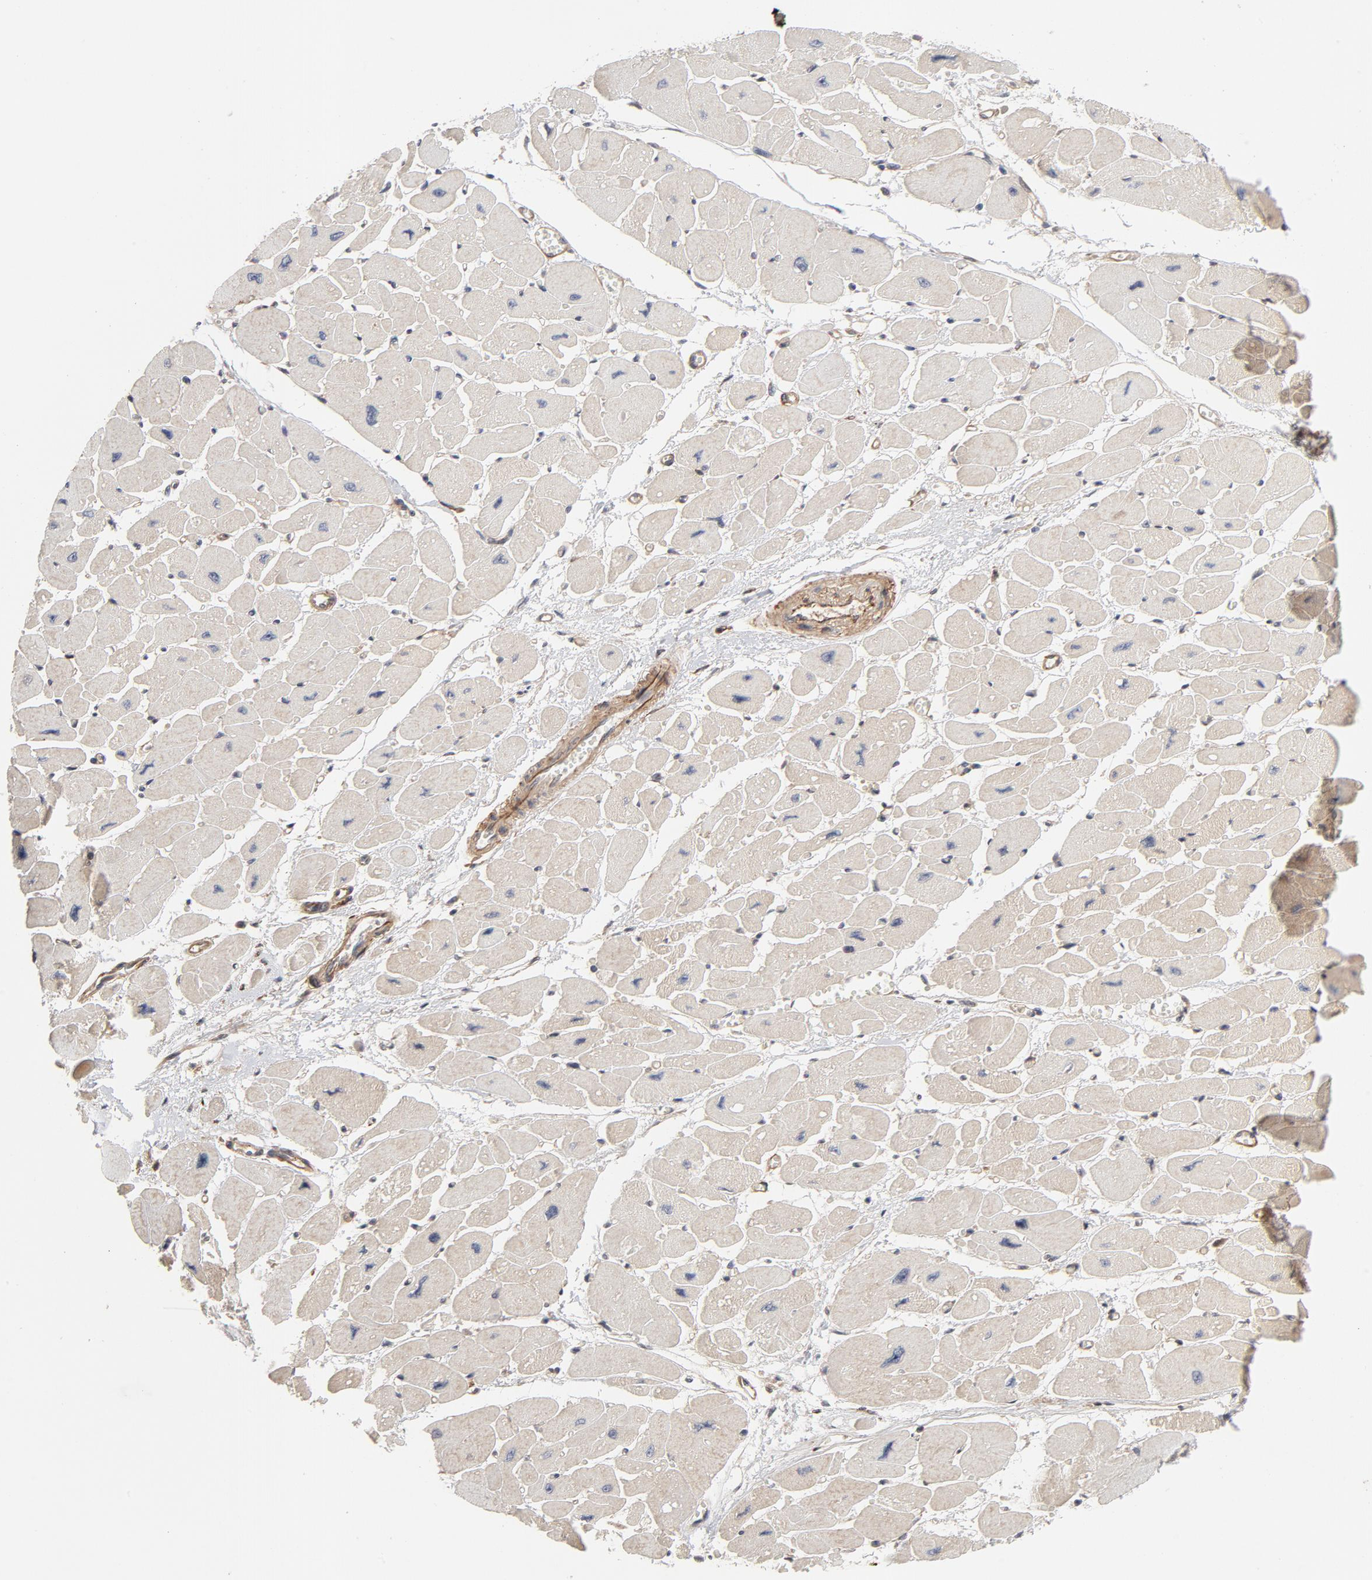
{"staining": {"intensity": "weak", "quantity": ">75%", "location": "cytoplasmic/membranous"}, "tissue": "heart muscle", "cell_type": "Cardiomyocytes", "image_type": "normal", "snomed": [{"axis": "morphology", "description": "Normal tissue, NOS"}, {"axis": "topography", "description": "Heart"}], "caption": "This histopathology image demonstrates IHC staining of normal human heart muscle, with low weak cytoplasmic/membranous expression in approximately >75% of cardiomyocytes.", "gene": "DNAAF2", "patient": {"sex": "female", "age": 54}}